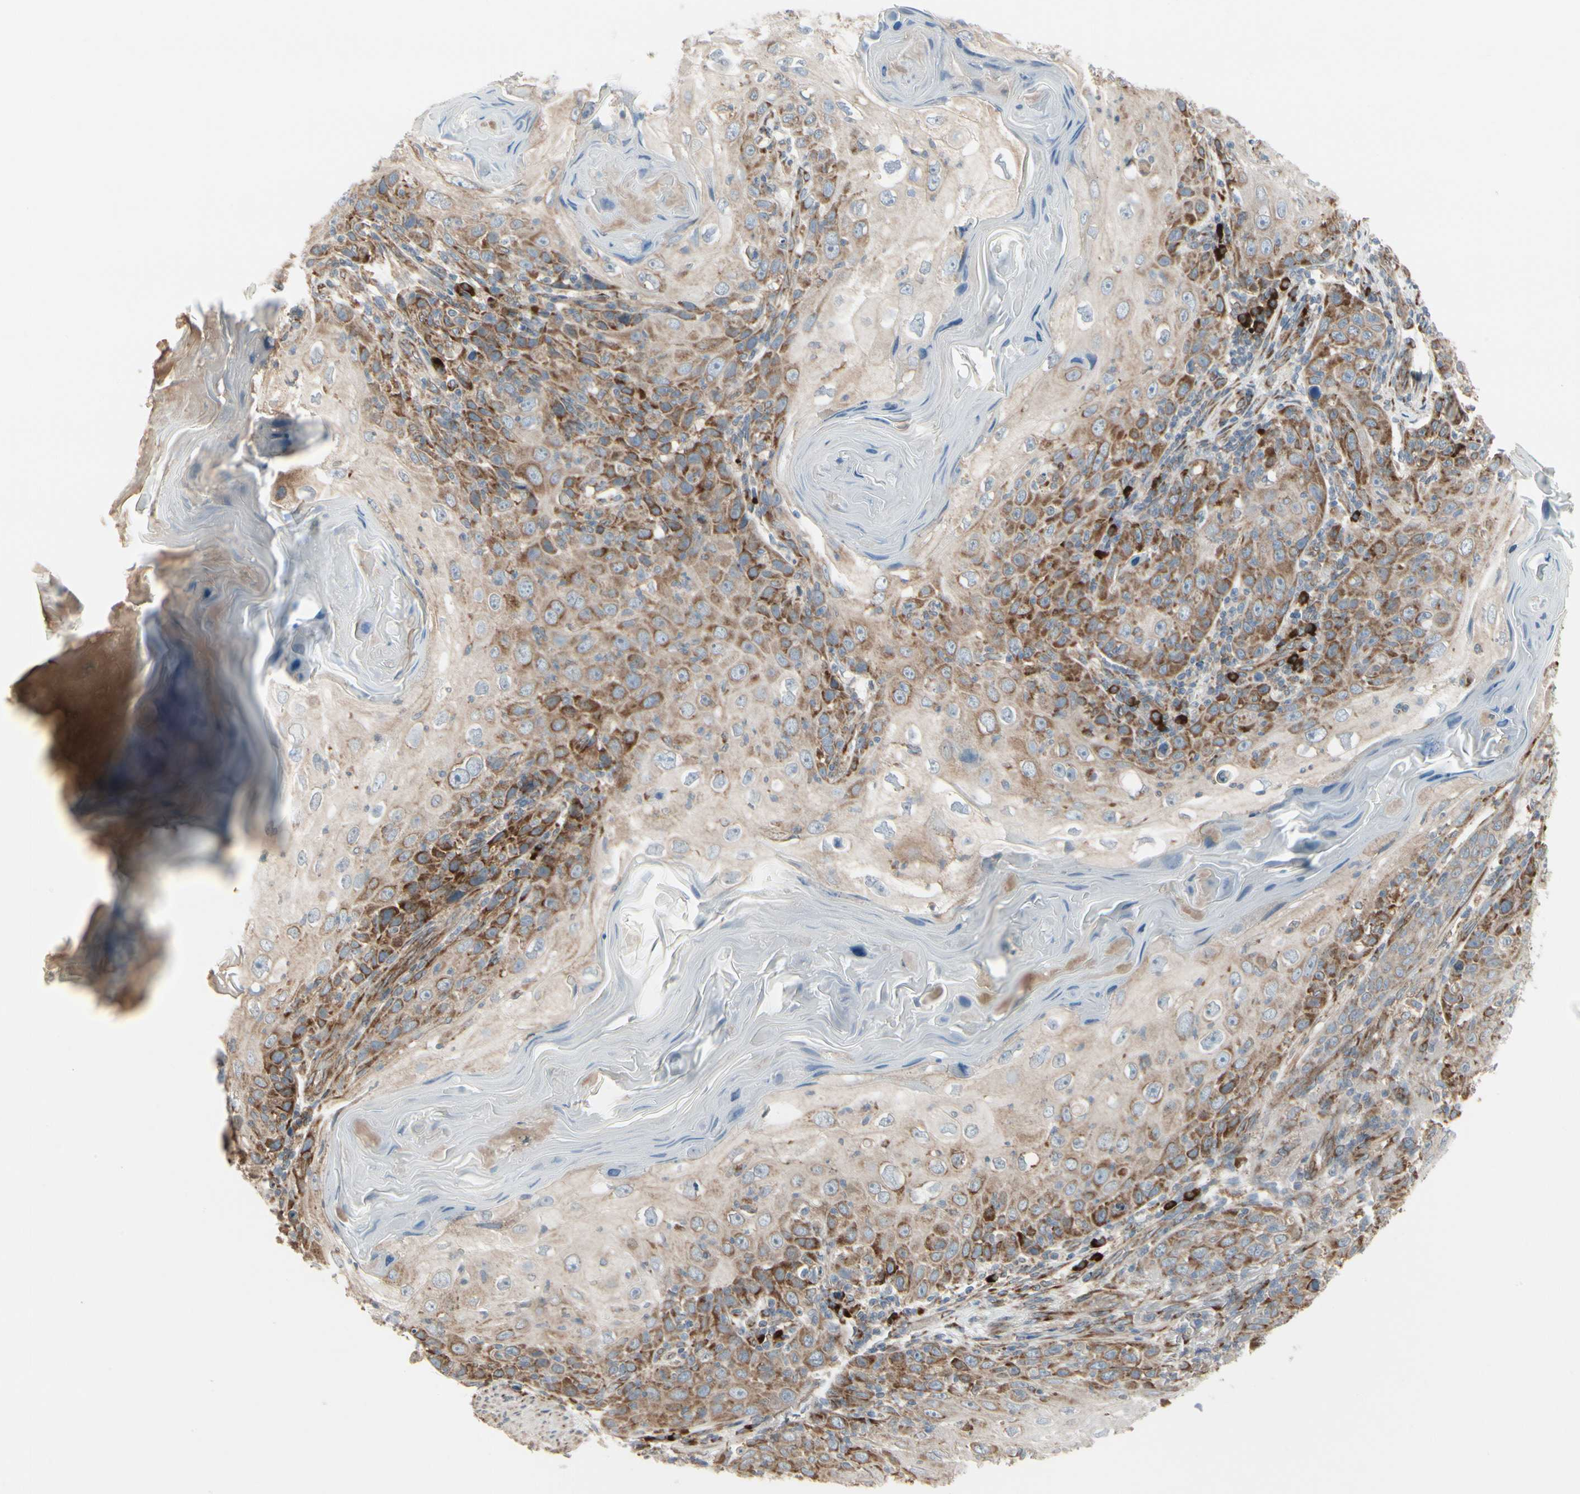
{"staining": {"intensity": "moderate", "quantity": "25%-75%", "location": "cytoplasmic/membranous"}, "tissue": "skin cancer", "cell_type": "Tumor cells", "image_type": "cancer", "snomed": [{"axis": "morphology", "description": "Squamous cell carcinoma, NOS"}, {"axis": "topography", "description": "Skin"}], "caption": "Immunohistochemical staining of human skin squamous cell carcinoma reveals medium levels of moderate cytoplasmic/membranous positivity in approximately 25%-75% of tumor cells.", "gene": "FNDC3A", "patient": {"sex": "female", "age": 88}}